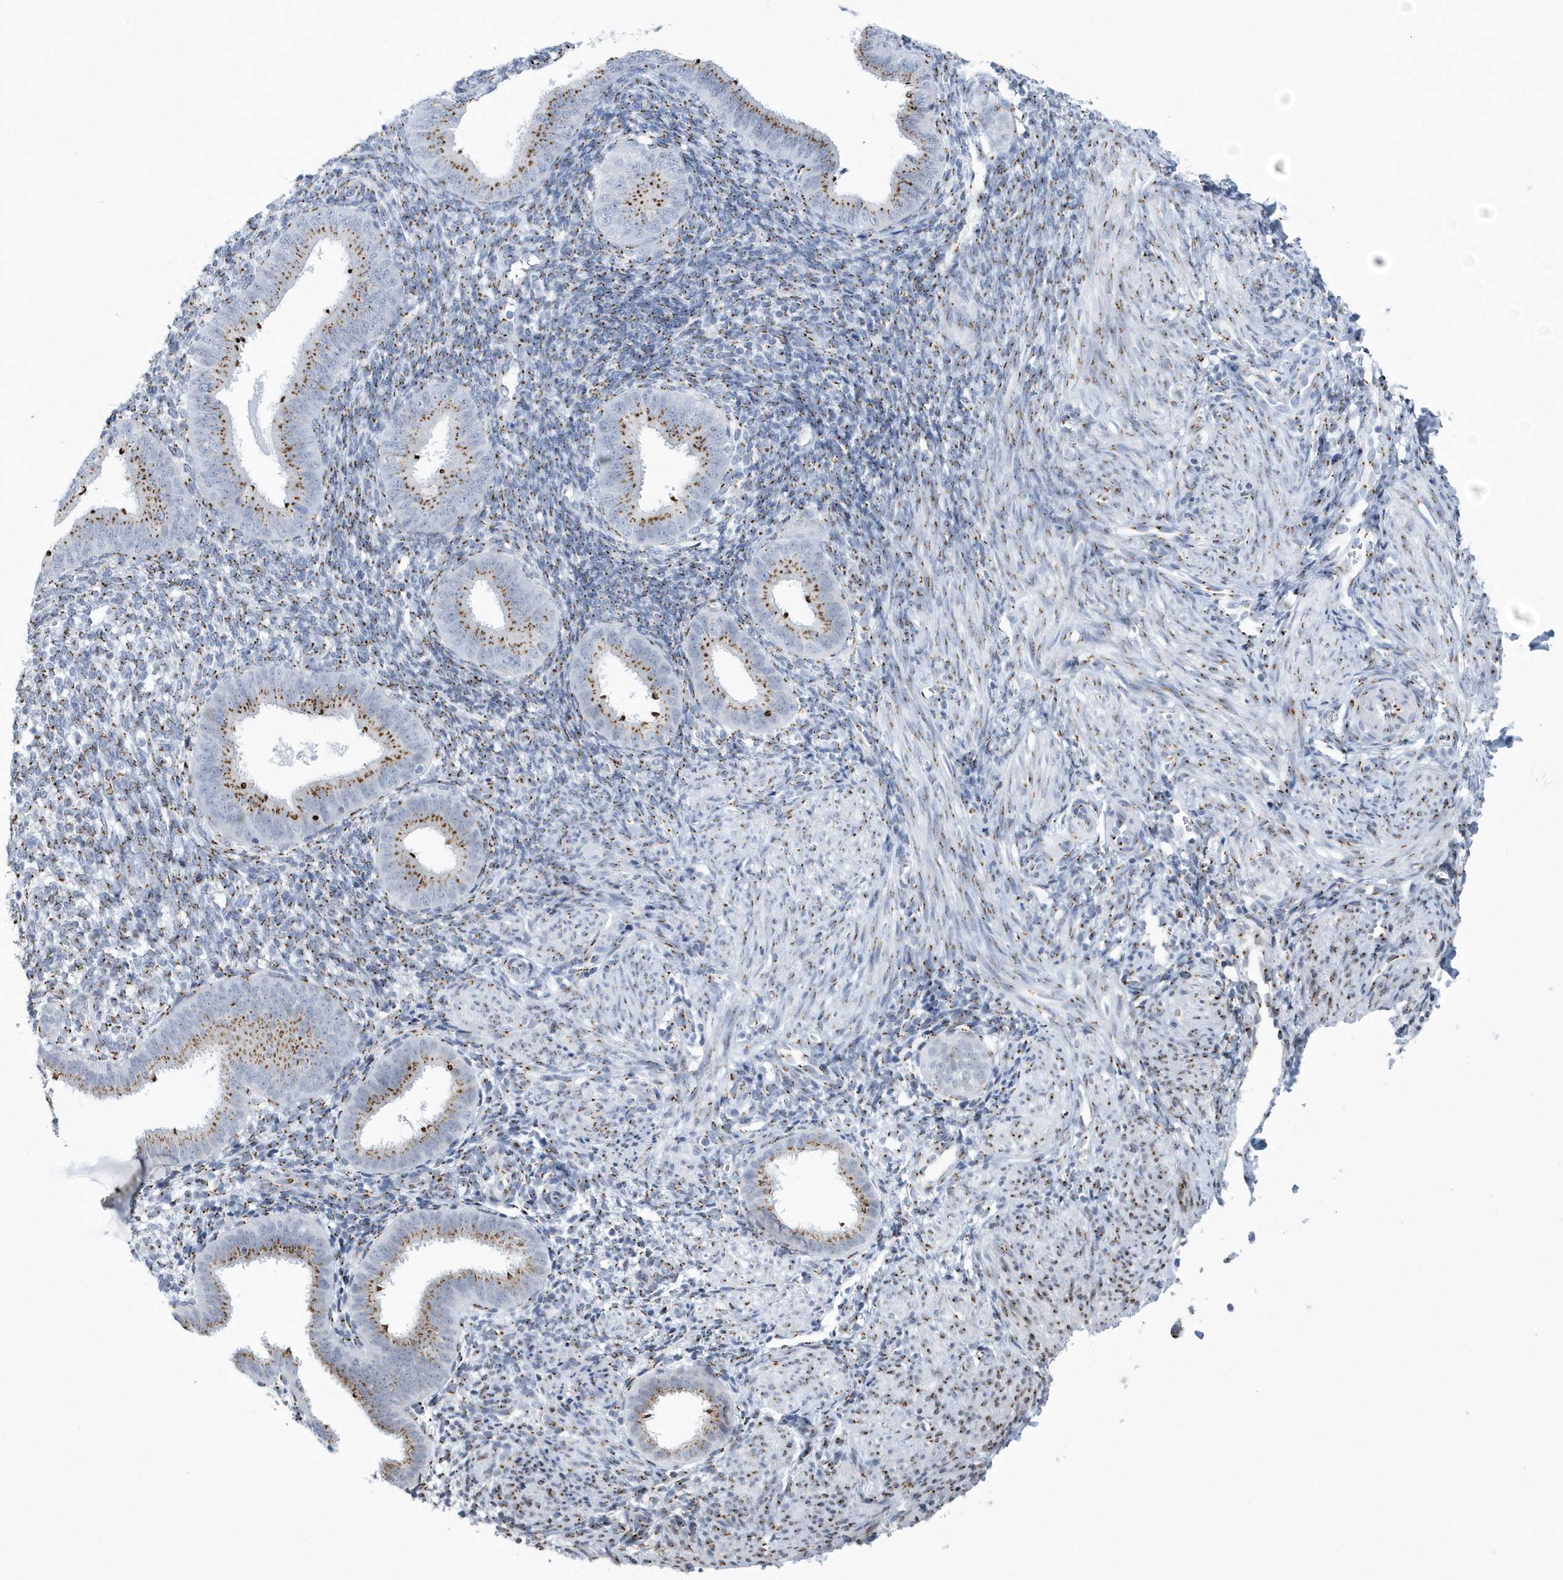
{"staining": {"intensity": "moderate", "quantity": "<25%", "location": "cytoplasmic/membranous"}, "tissue": "endometrium", "cell_type": "Cells in endometrial stroma", "image_type": "normal", "snomed": [{"axis": "morphology", "description": "Normal tissue, NOS"}, {"axis": "topography", "description": "Uterus"}, {"axis": "topography", "description": "Endometrium"}], "caption": "Approximately <25% of cells in endometrial stroma in normal endometrium exhibit moderate cytoplasmic/membranous protein staining as visualized by brown immunohistochemical staining.", "gene": "SLX9", "patient": {"sex": "female", "age": 48}}